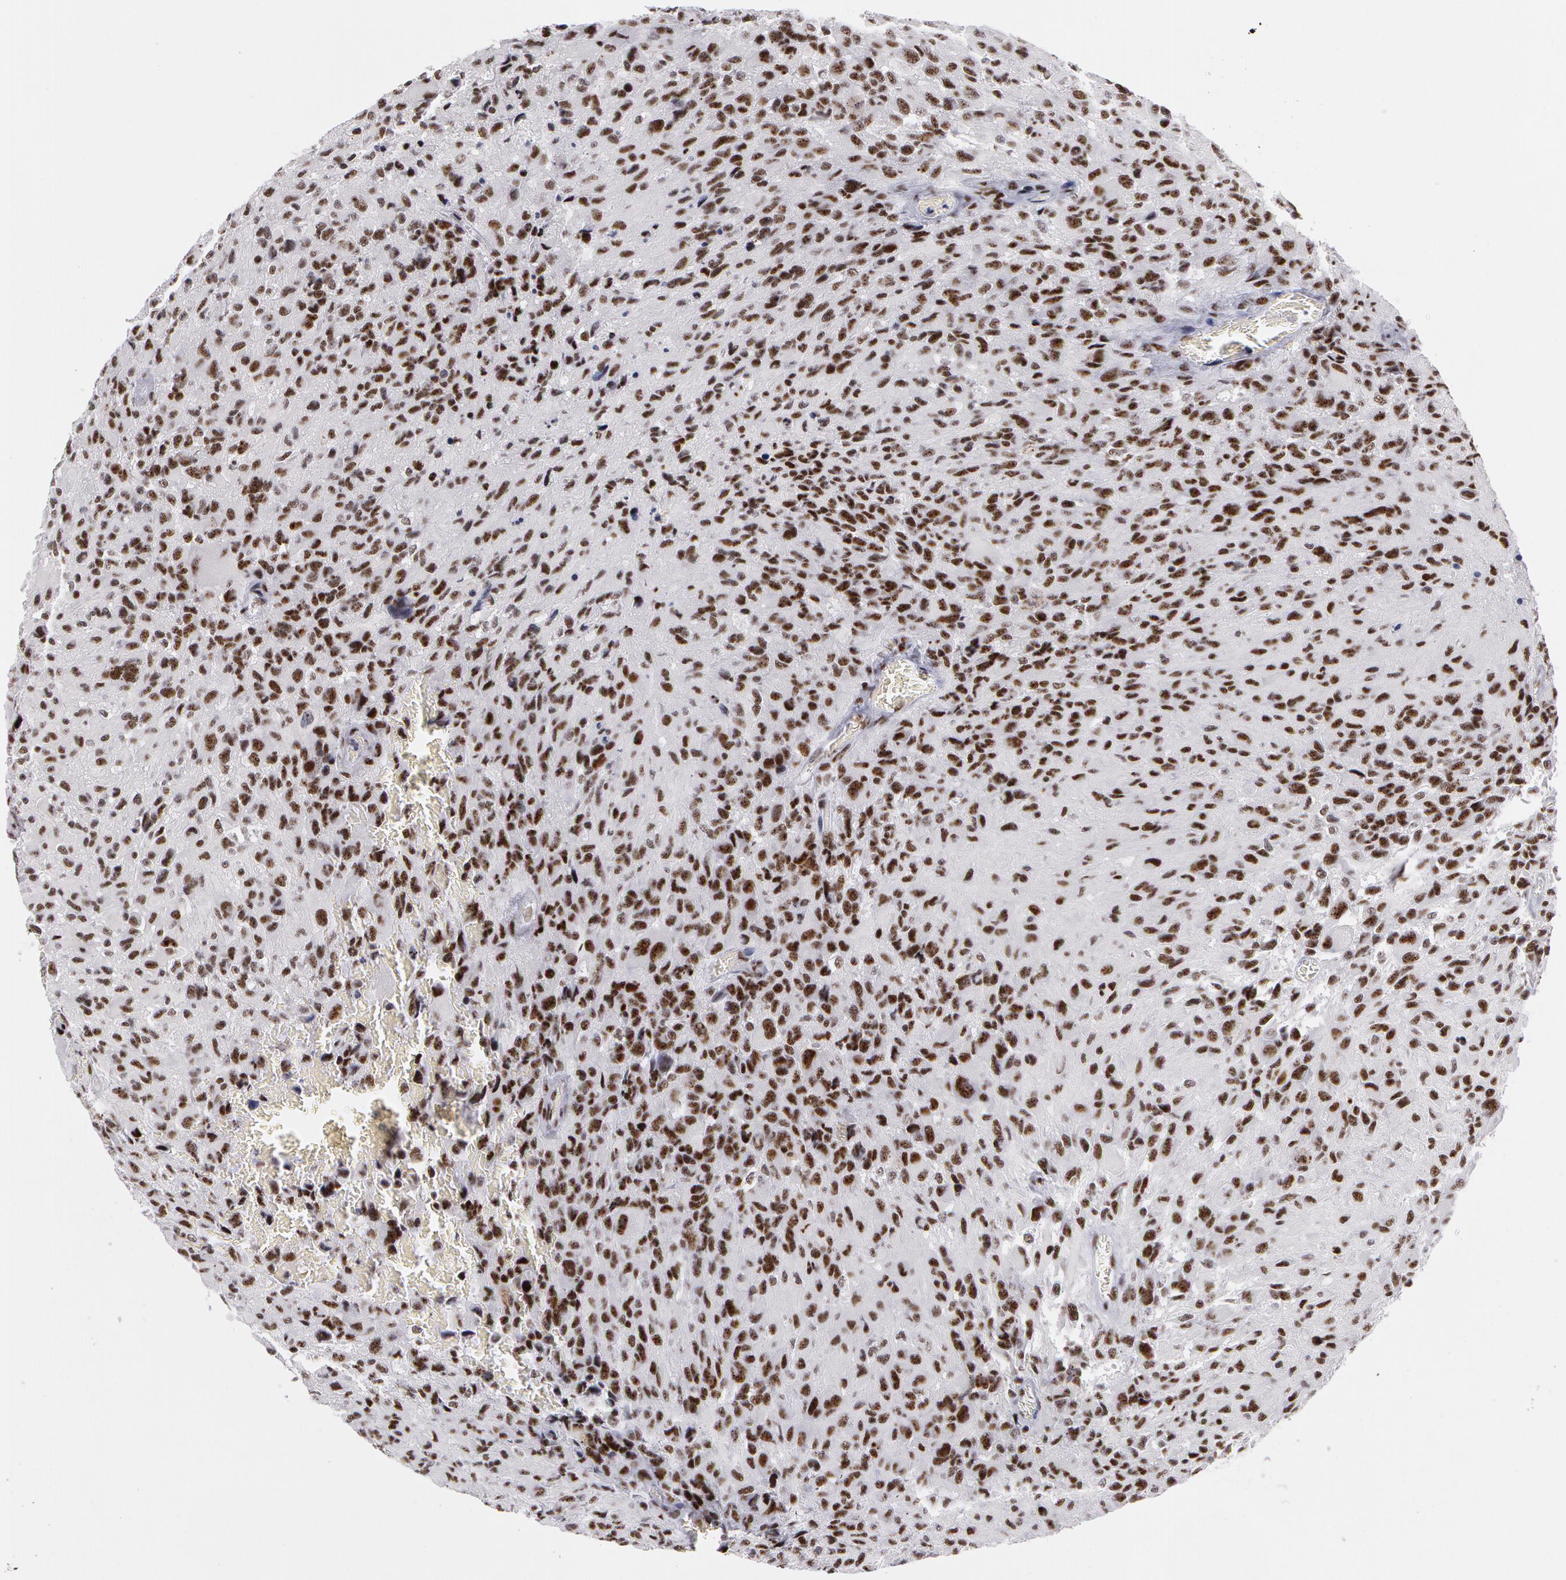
{"staining": {"intensity": "moderate", "quantity": ">75%", "location": "nuclear"}, "tissue": "glioma", "cell_type": "Tumor cells", "image_type": "cancer", "snomed": [{"axis": "morphology", "description": "Glioma, malignant, High grade"}, {"axis": "topography", "description": "Brain"}], "caption": "Brown immunohistochemical staining in human glioma shows moderate nuclear positivity in approximately >75% of tumor cells.", "gene": "PNN", "patient": {"sex": "male", "age": 69}}